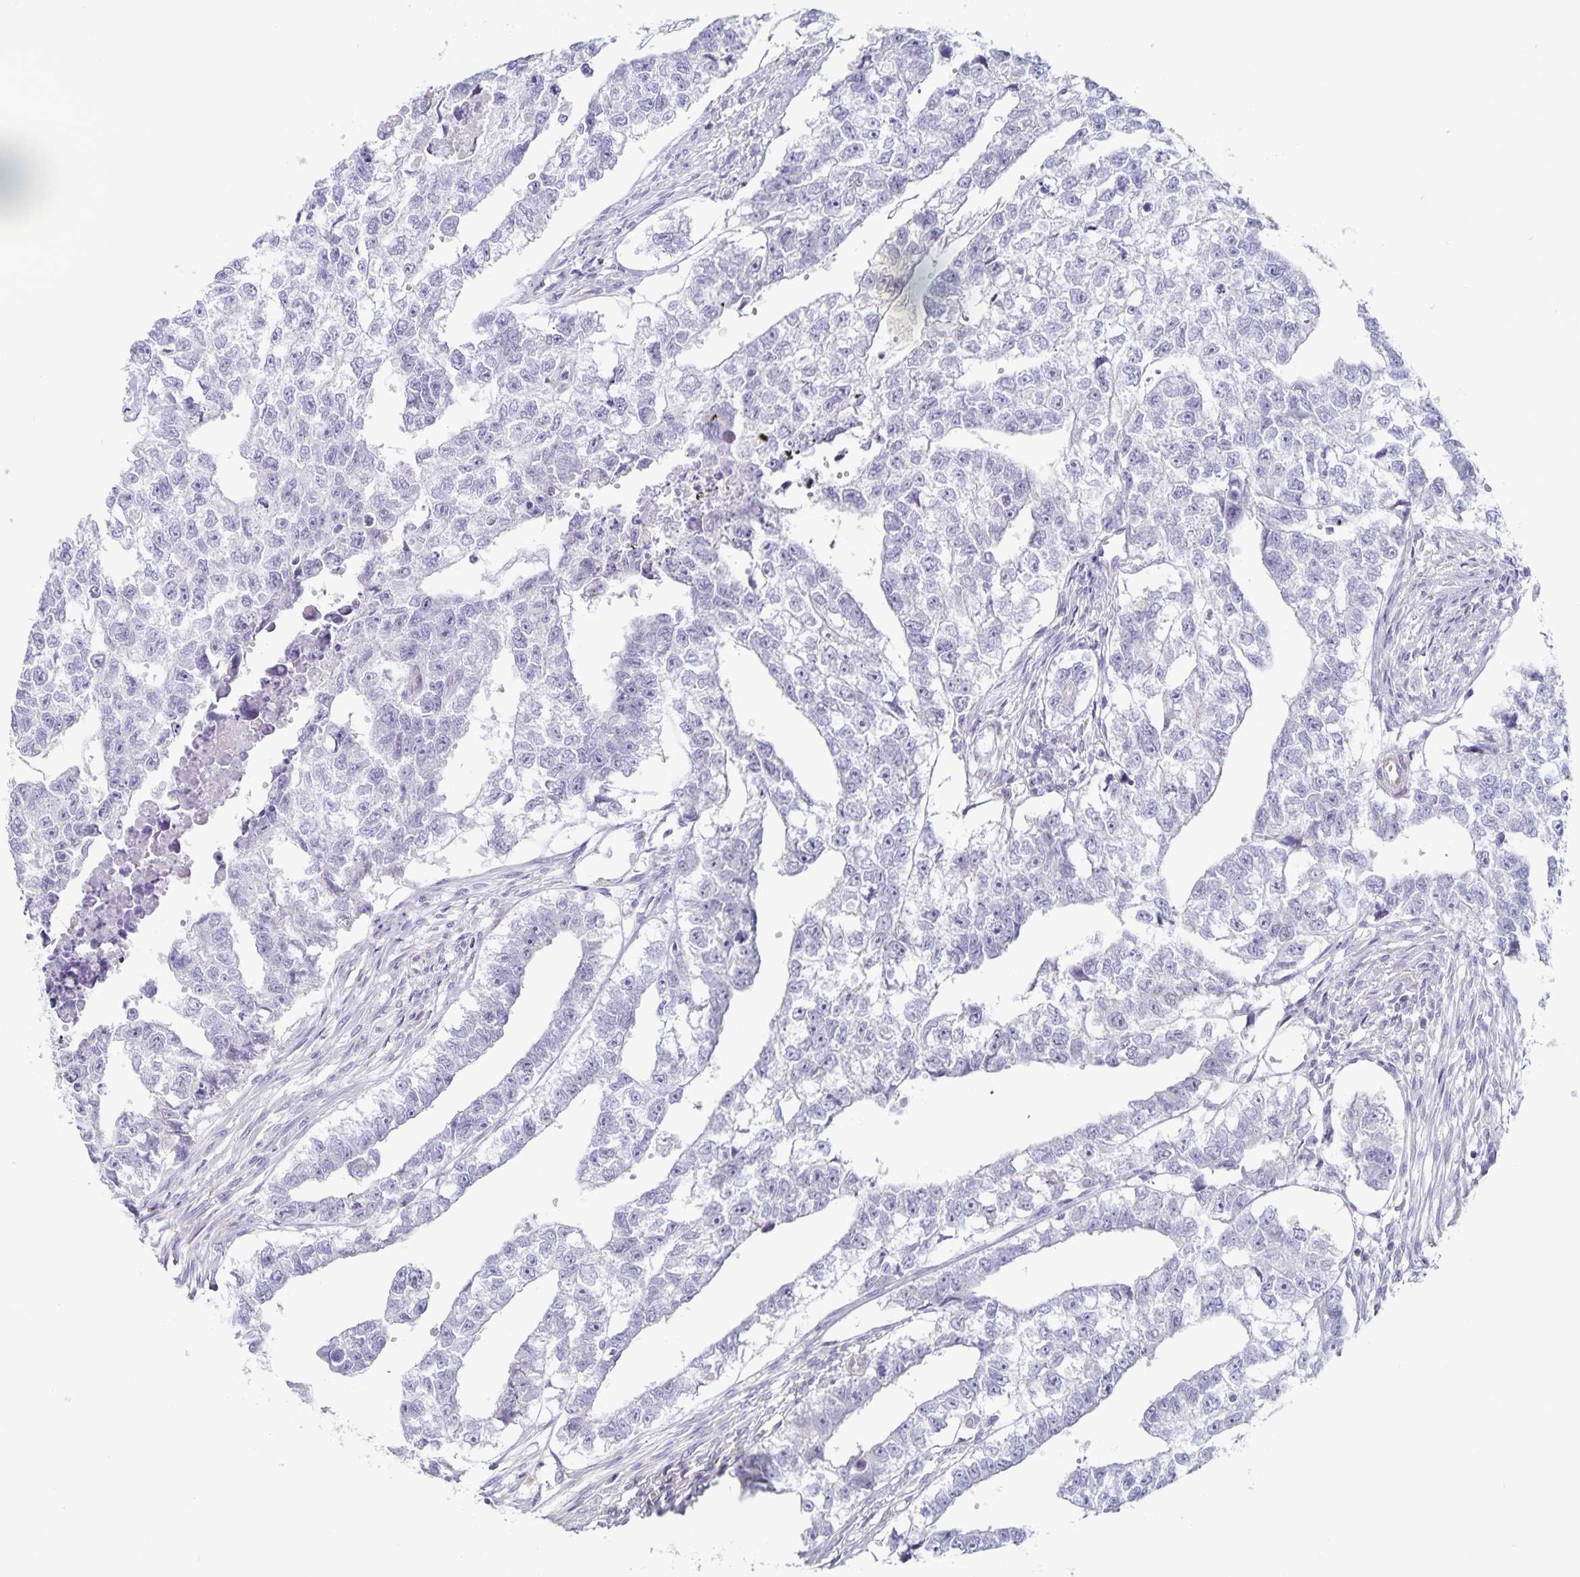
{"staining": {"intensity": "negative", "quantity": "none", "location": "none"}, "tissue": "testis cancer", "cell_type": "Tumor cells", "image_type": "cancer", "snomed": [{"axis": "morphology", "description": "Carcinoma, Embryonal, NOS"}, {"axis": "morphology", "description": "Teratoma, malignant, NOS"}, {"axis": "topography", "description": "Testis"}], "caption": "Image shows no significant protein staining in tumor cells of testis cancer.", "gene": "CENPH", "patient": {"sex": "male", "age": 44}}